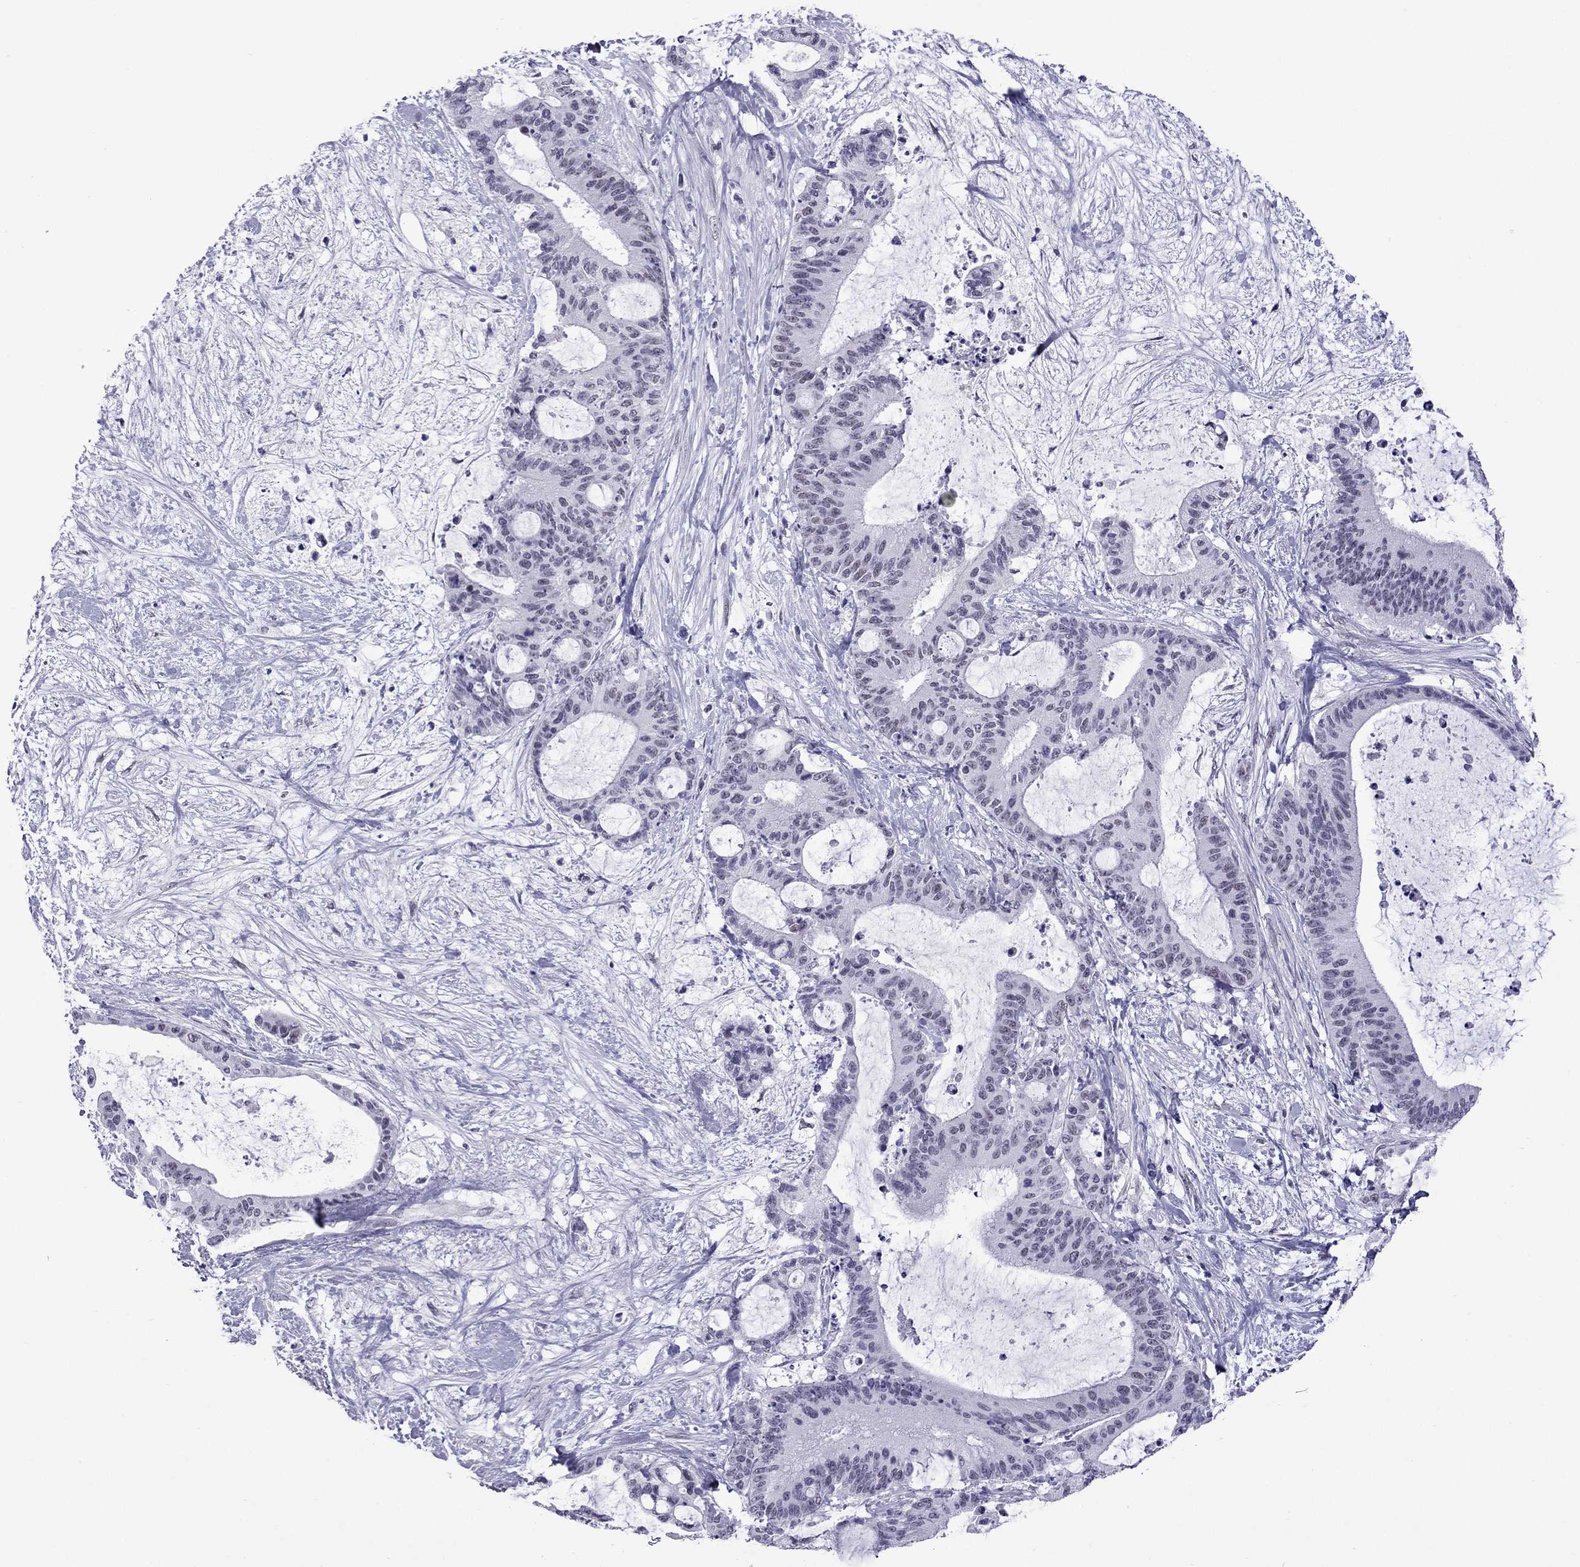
{"staining": {"intensity": "negative", "quantity": "none", "location": "none"}, "tissue": "liver cancer", "cell_type": "Tumor cells", "image_type": "cancer", "snomed": [{"axis": "morphology", "description": "Cholangiocarcinoma"}, {"axis": "topography", "description": "Liver"}], "caption": "DAB immunohistochemical staining of liver cholangiocarcinoma demonstrates no significant expression in tumor cells.", "gene": "ZNF646", "patient": {"sex": "female", "age": 73}}